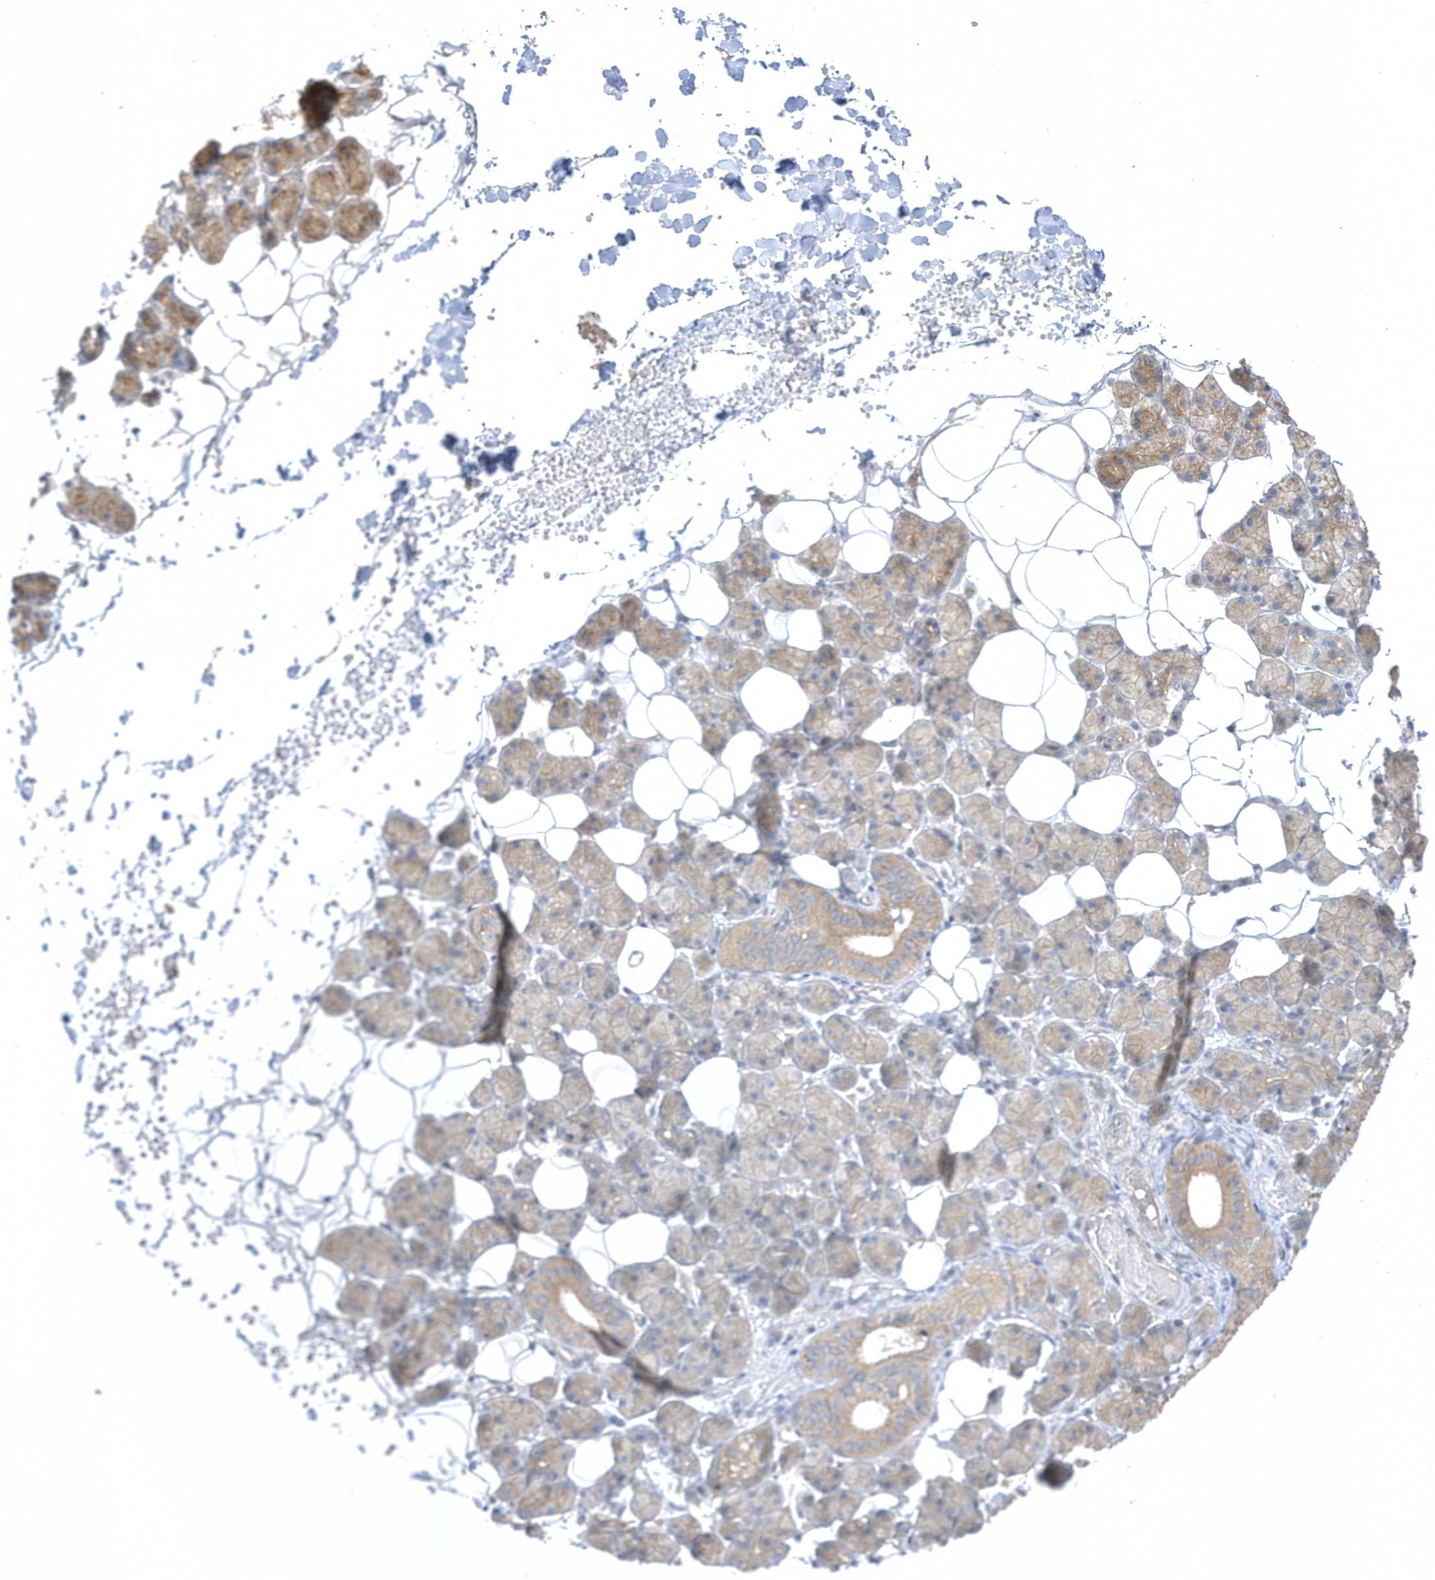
{"staining": {"intensity": "weak", "quantity": "25%-75%", "location": "cytoplasmic/membranous"}, "tissue": "salivary gland", "cell_type": "Glandular cells", "image_type": "normal", "snomed": [{"axis": "morphology", "description": "Normal tissue, NOS"}, {"axis": "topography", "description": "Salivary gland"}], "caption": "Glandular cells exhibit weak cytoplasmic/membranous positivity in approximately 25%-75% of cells in unremarkable salivary gland. (DAB (3,3'-diaminobenzidine) IHC, brown staining for protein, blue staining for nuclei).", "gene": "ARHGEF9", "patient": {"sex": "female", "age": 33}}